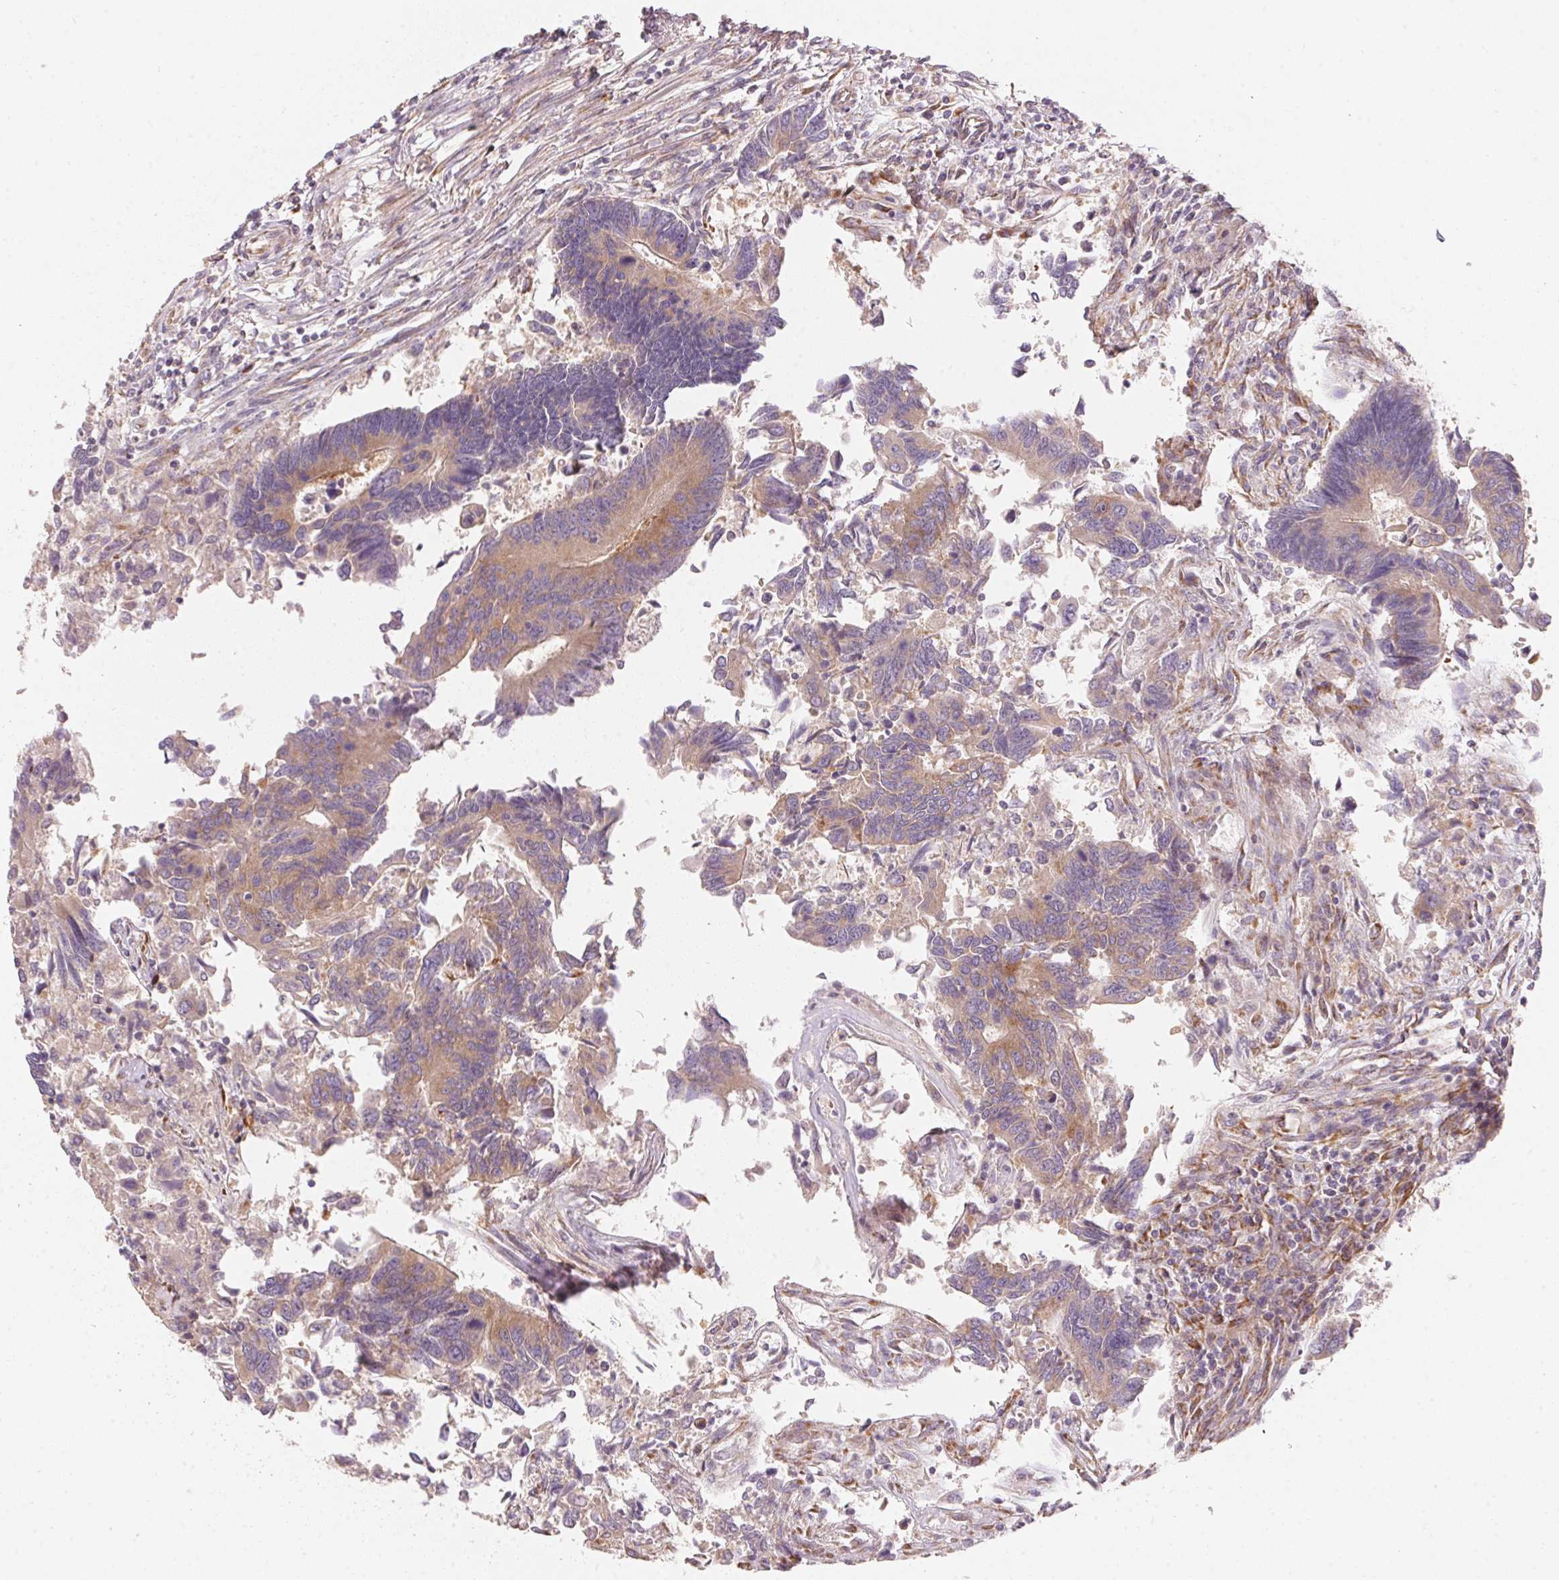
{"staining": {"intensity": "moderate", "quantity": ">75%", "location": "cytoplasmic/membranous"}, "tissue": "colorectal cancer", "cell_type": "Tumor cells", "image_type": "cancer", "snomed": [{"axis": "morphology", "description": "Adenocarcinoma, NOS"}, {"axis": "topography", "description": "Colon"}], "caption": "Protein expression analysis of adenocarcinoma (colorectal) shows moderate cytoplasmic/membranous staining in approximately >75% of tumor cells.", "gene": "BLOC1S2", "patient": {"sex": "female", "age": 67}}